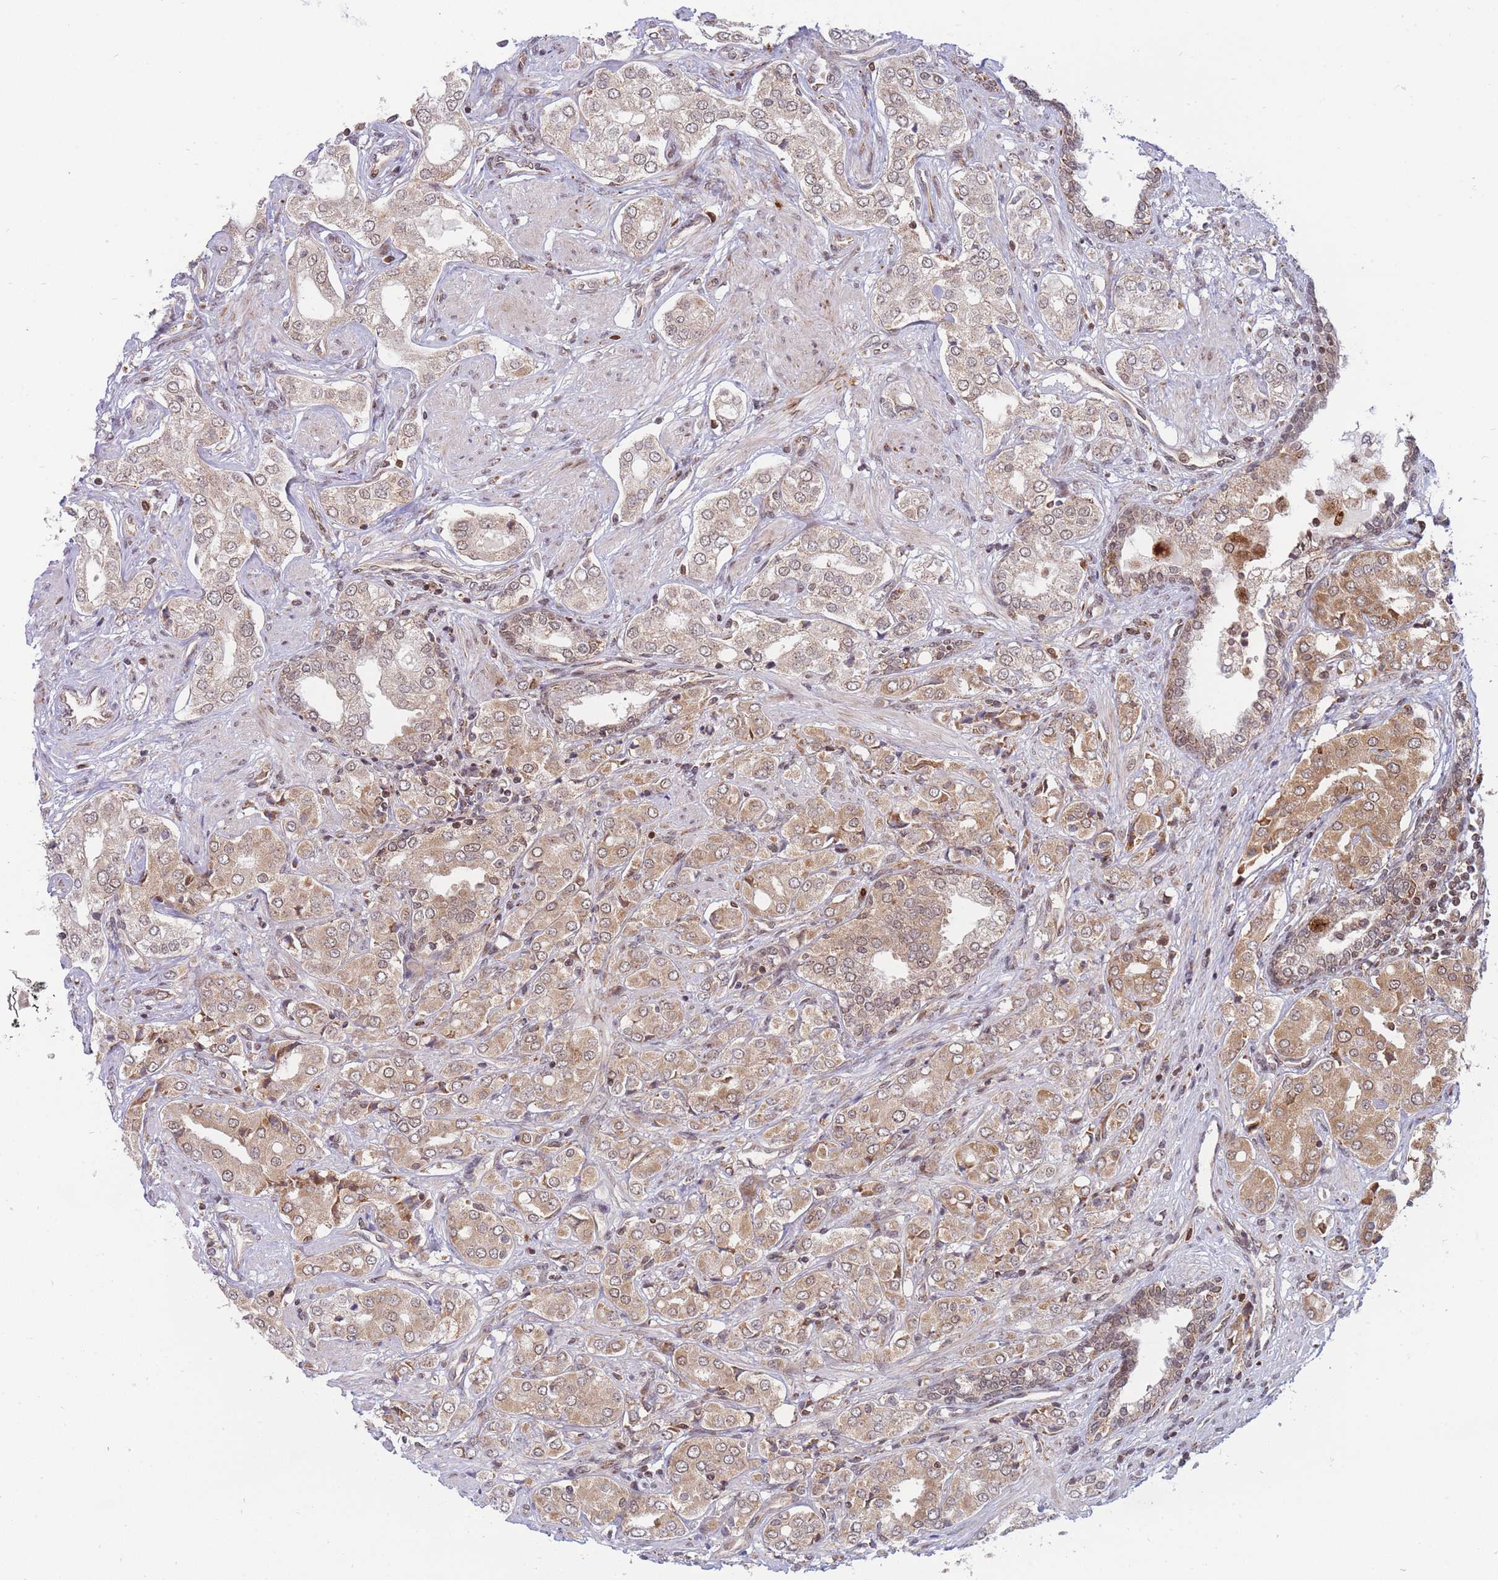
{"staining": {"intensity": "moderate", "quantity": ">75%", "location": "cytoplasmic/membranous,nuclear"}, "tissue": "prostate cancer", "cell_type": "Tumor cells", "image_type": "cancer", "snomed": [{"axis": "morphology", "description": "Adenocarcinoma, High grade"}, {"axis": "topography", "description": "Prostate"}], "caption": "This is an image of IHC staining of adenocarcinoma (high-grade) (prostate), which shows moderate positivity in the cytoplasmic/membranous and nuclear of tumor cells.", "gene": "BOD1L1", "patient": {"sex": "male", "age": 71}}